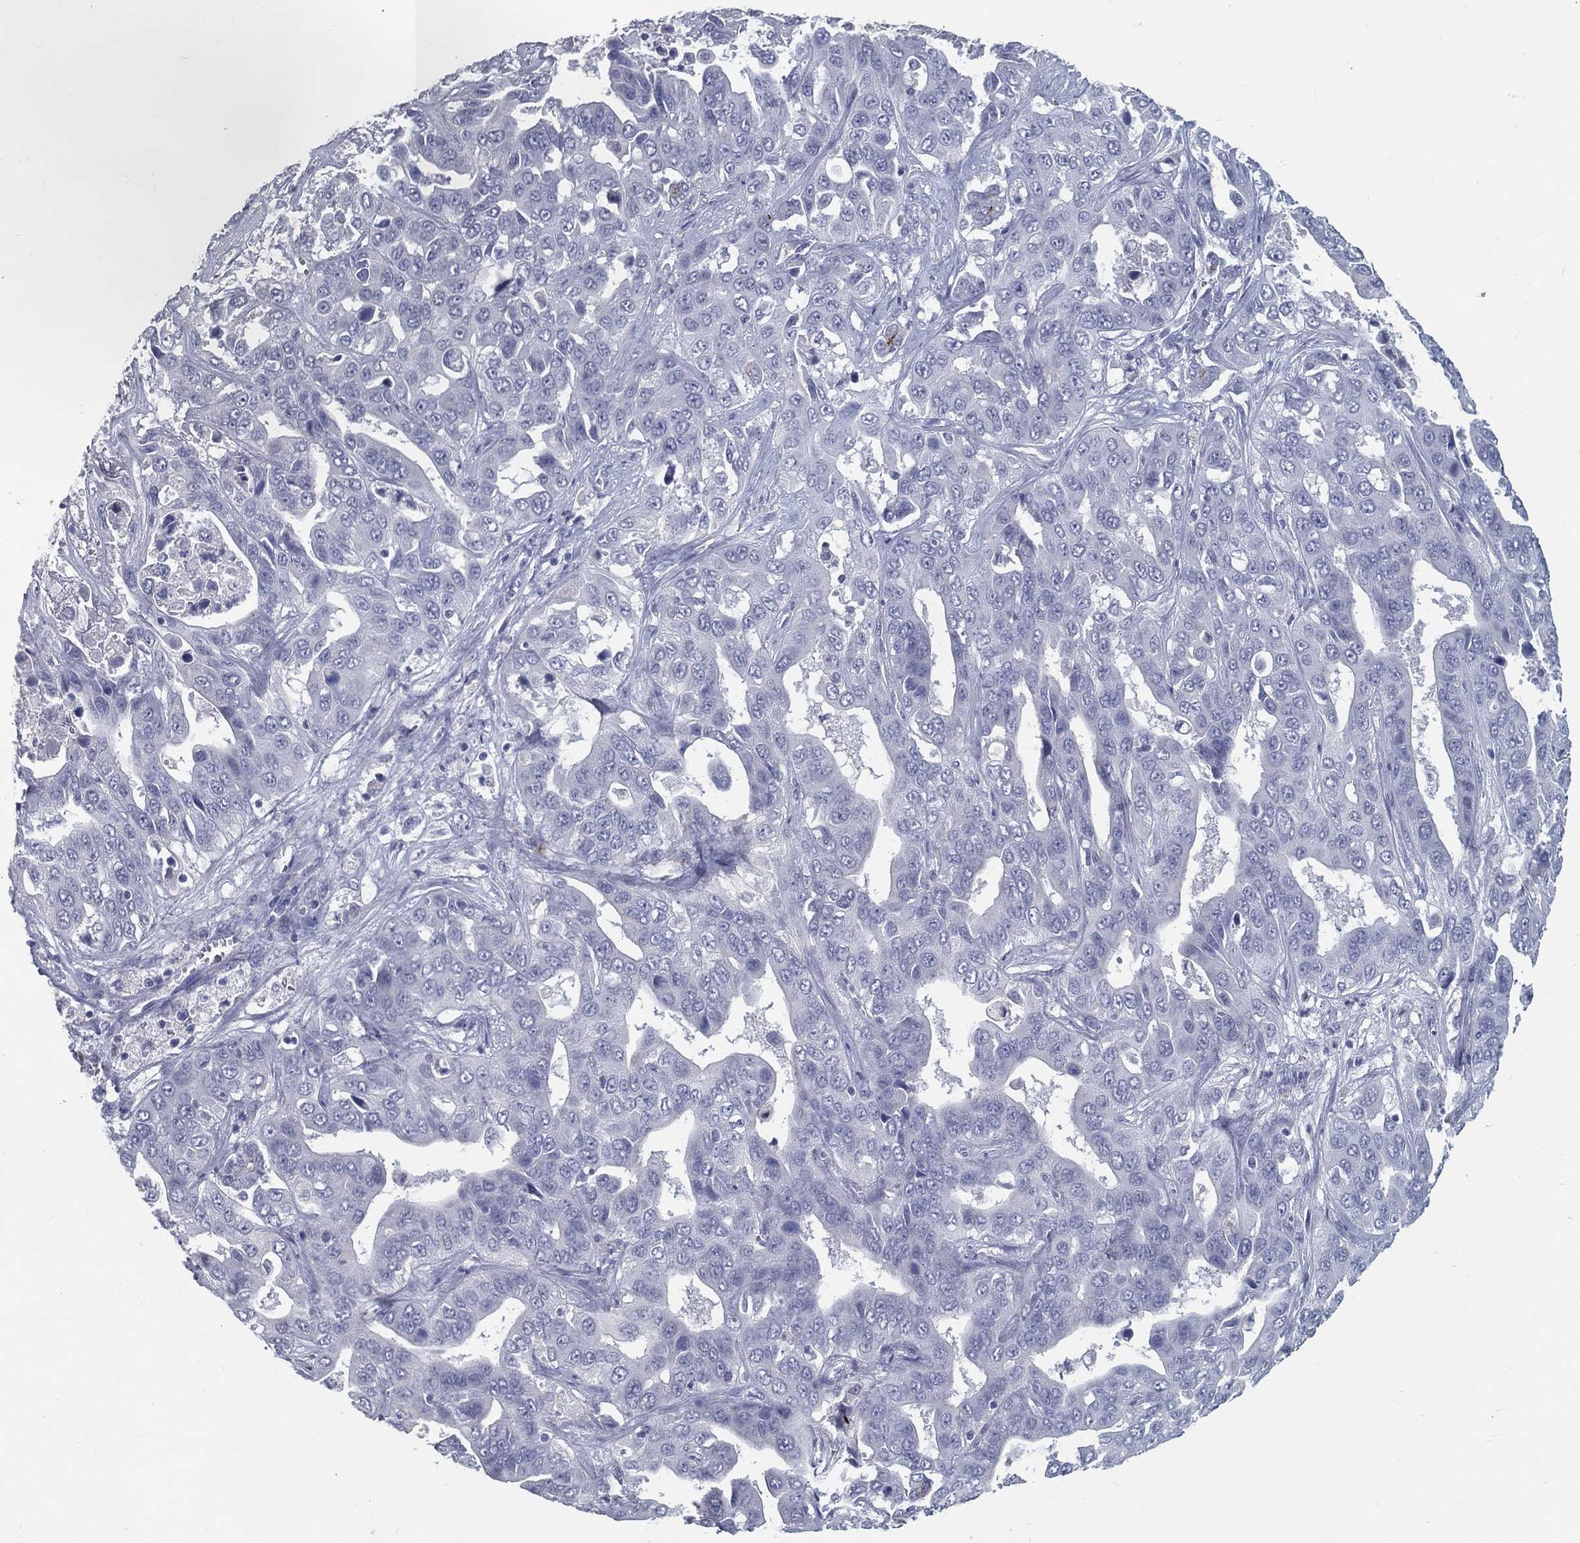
{"staining": {"intensity": "negative", "quantity": "none", "location": "none"}, "tissue": "liver cancer", "cell_type": "Tumor cells", "image_type": "cancer", "snomed": [{"axis": "morphology", "description": "Cholangiocarcinoma"}, {"axis": "topography", "description": "Liver"}], "caption": "Immunohistochemistry (IHC) image of neoplastic tissue: human liver cholangiocarcinoma stained with DAB demonstrates no significant protein positivity in tumor cells.", "gene": "ACE2", "patient": {"sex": "female", "age": 52}}